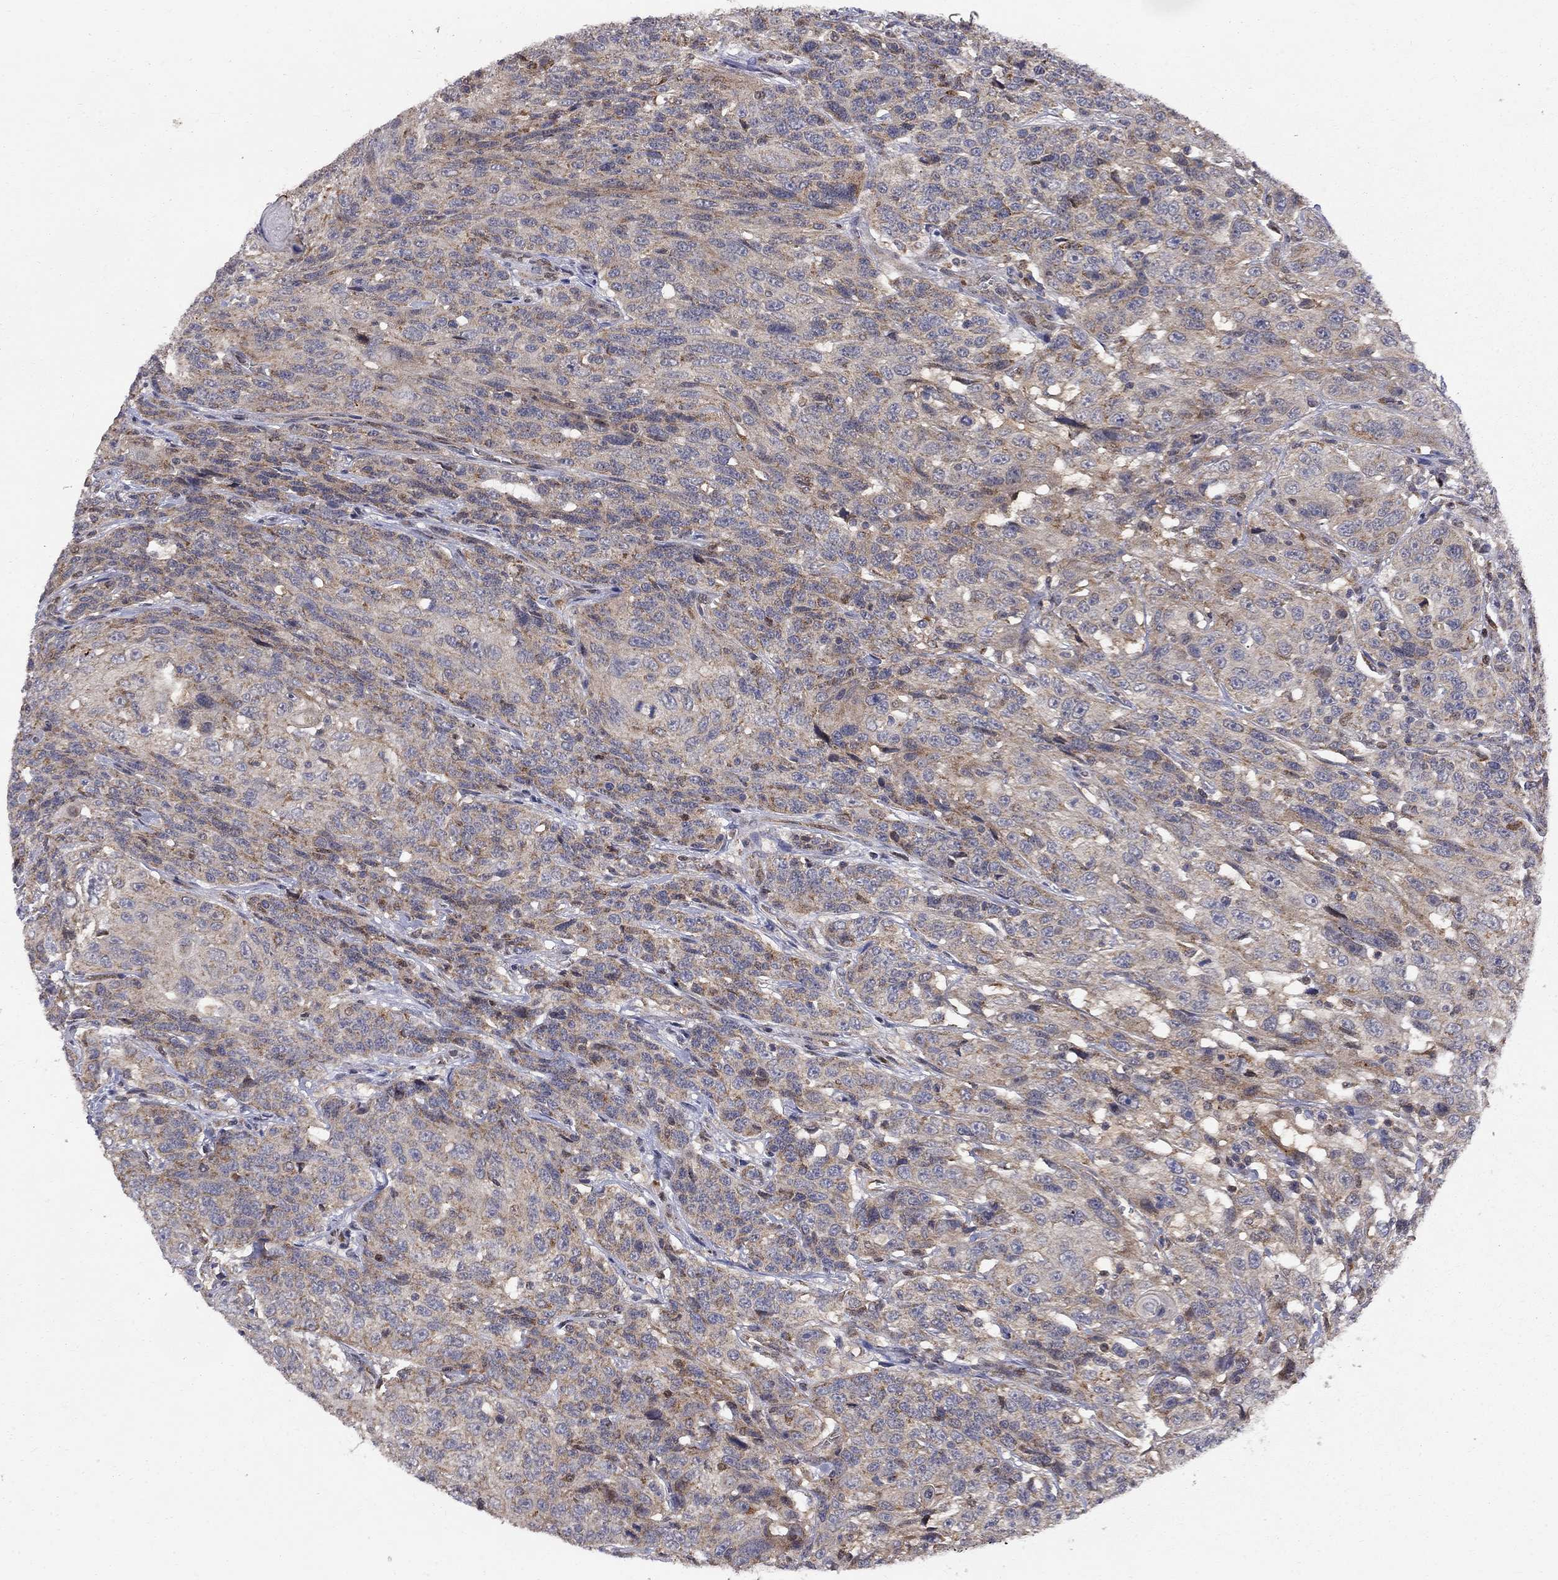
{"staining": {"intensity": "moderate", "quantity": "25%-75%", "location": "cytoplasmic/membranous"}, "tissue": "urothelial cancer", "cell_type": "Tumor cells", "image_type": "cancer", "snomed": [{"axis": "morphology", "description": "Urothelial carcinoma, NOS"}, {"axis": "morphology", "description": "Urothelial carcinoma, High grade"}, {"axis": "topography", "description": "Urinary bladder"}], "caption": "Brown immunohistochemical staining in human transitional cell carcinoma shows moderate cytoplasmic/membranous expression in about 25%-75% of tumor cells.", "gene": "ELOB", "patient": {"sex": "female", "age": 73}}